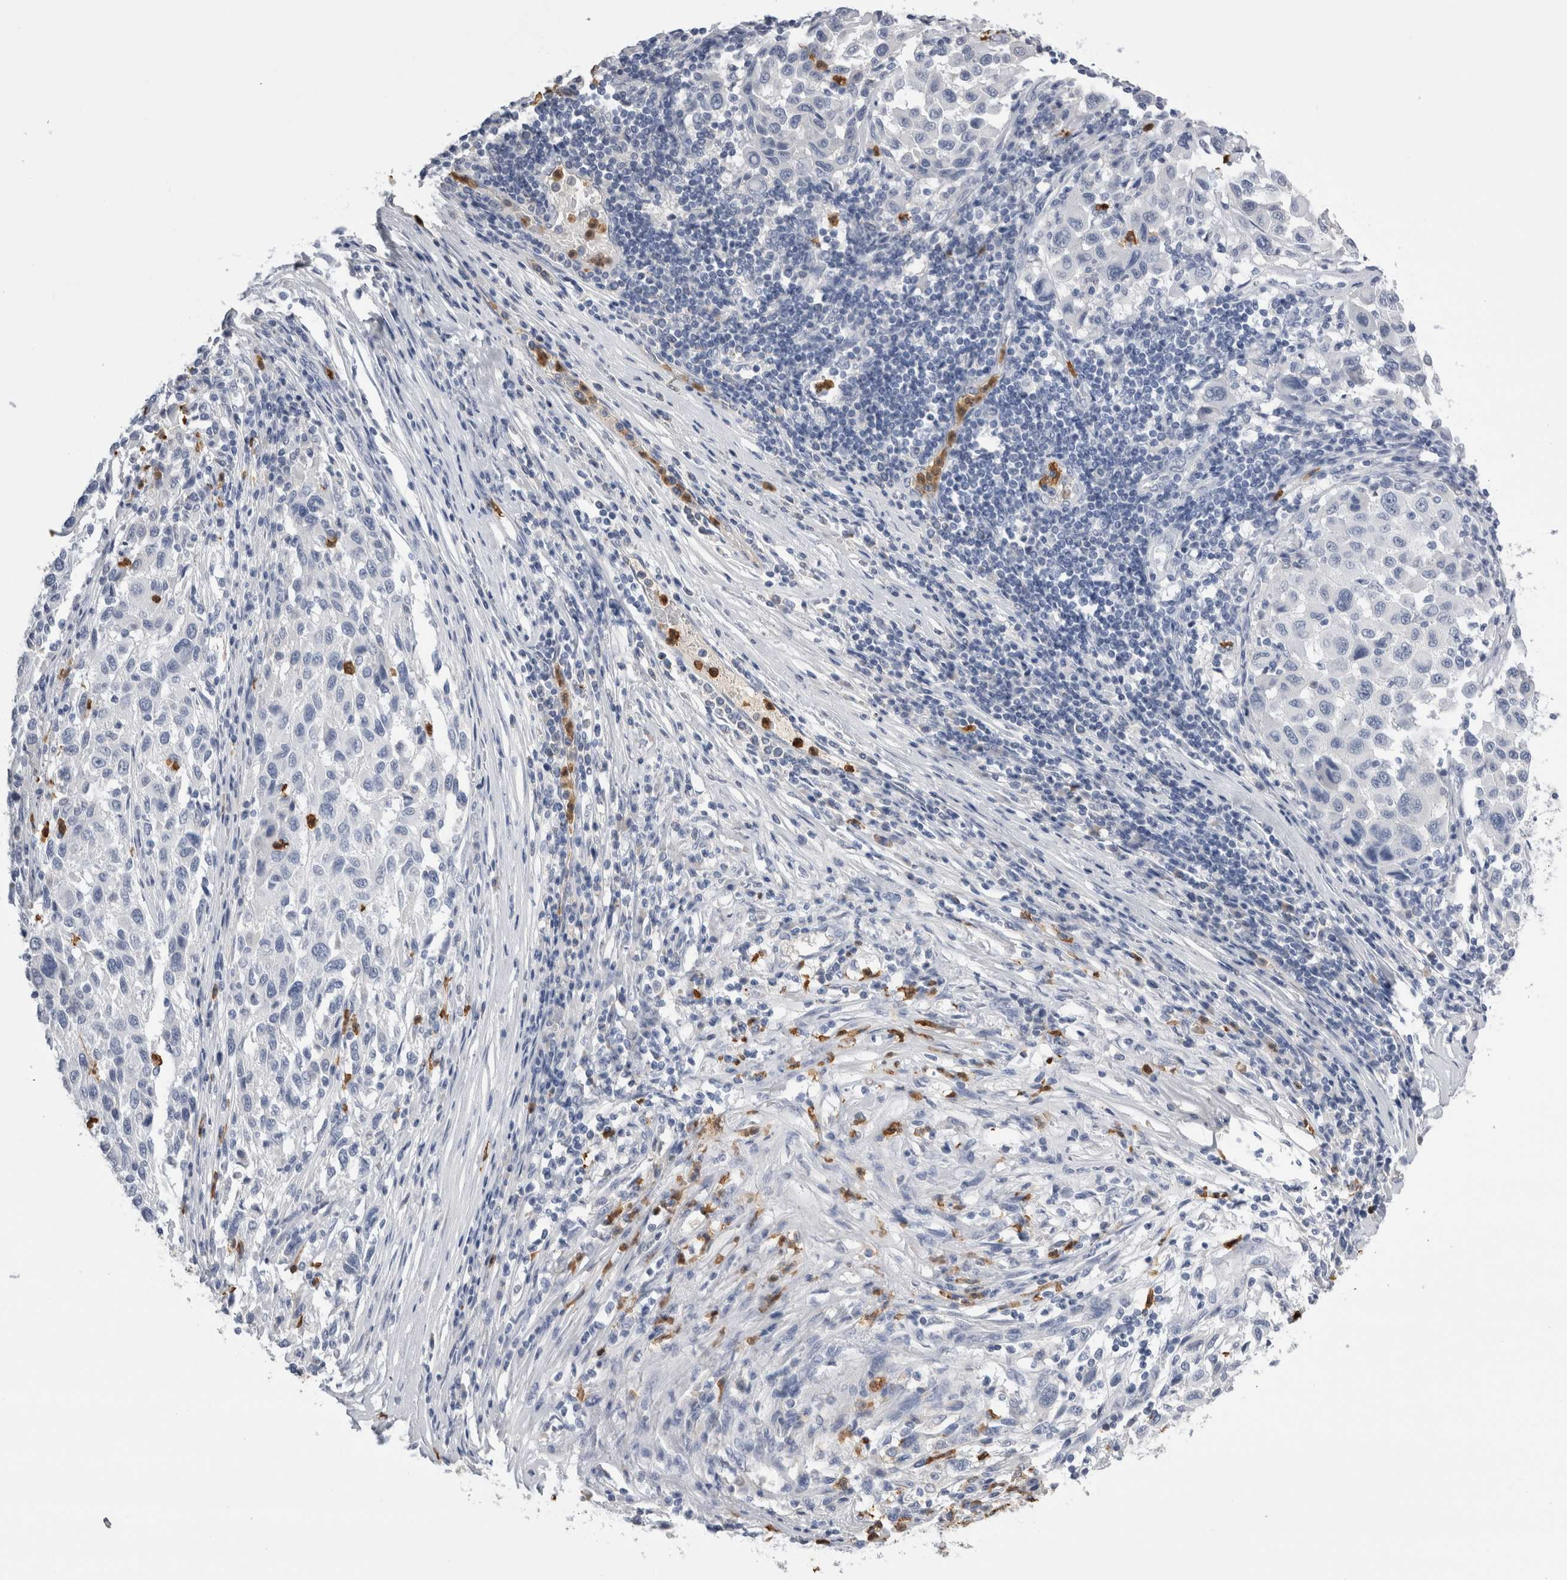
{"staining": {"intensity": "negative", "quantity": "none", "location": "none"}, "tissue": "melanoma", "cell_type": "Tumor cells", "image_type": "cancer", "snomed": [{"axis": "morphology", "description": "Malignant melanoma, Metastatic site"}, {"axis": "topography", "description": "Lymph node"}], "caption": "Human melanoma stained for a protein using immunohistochemistry displays no staining in tumor cells.", "gene": "S100A12", "patient": {"sex": "male", "age": 61}}